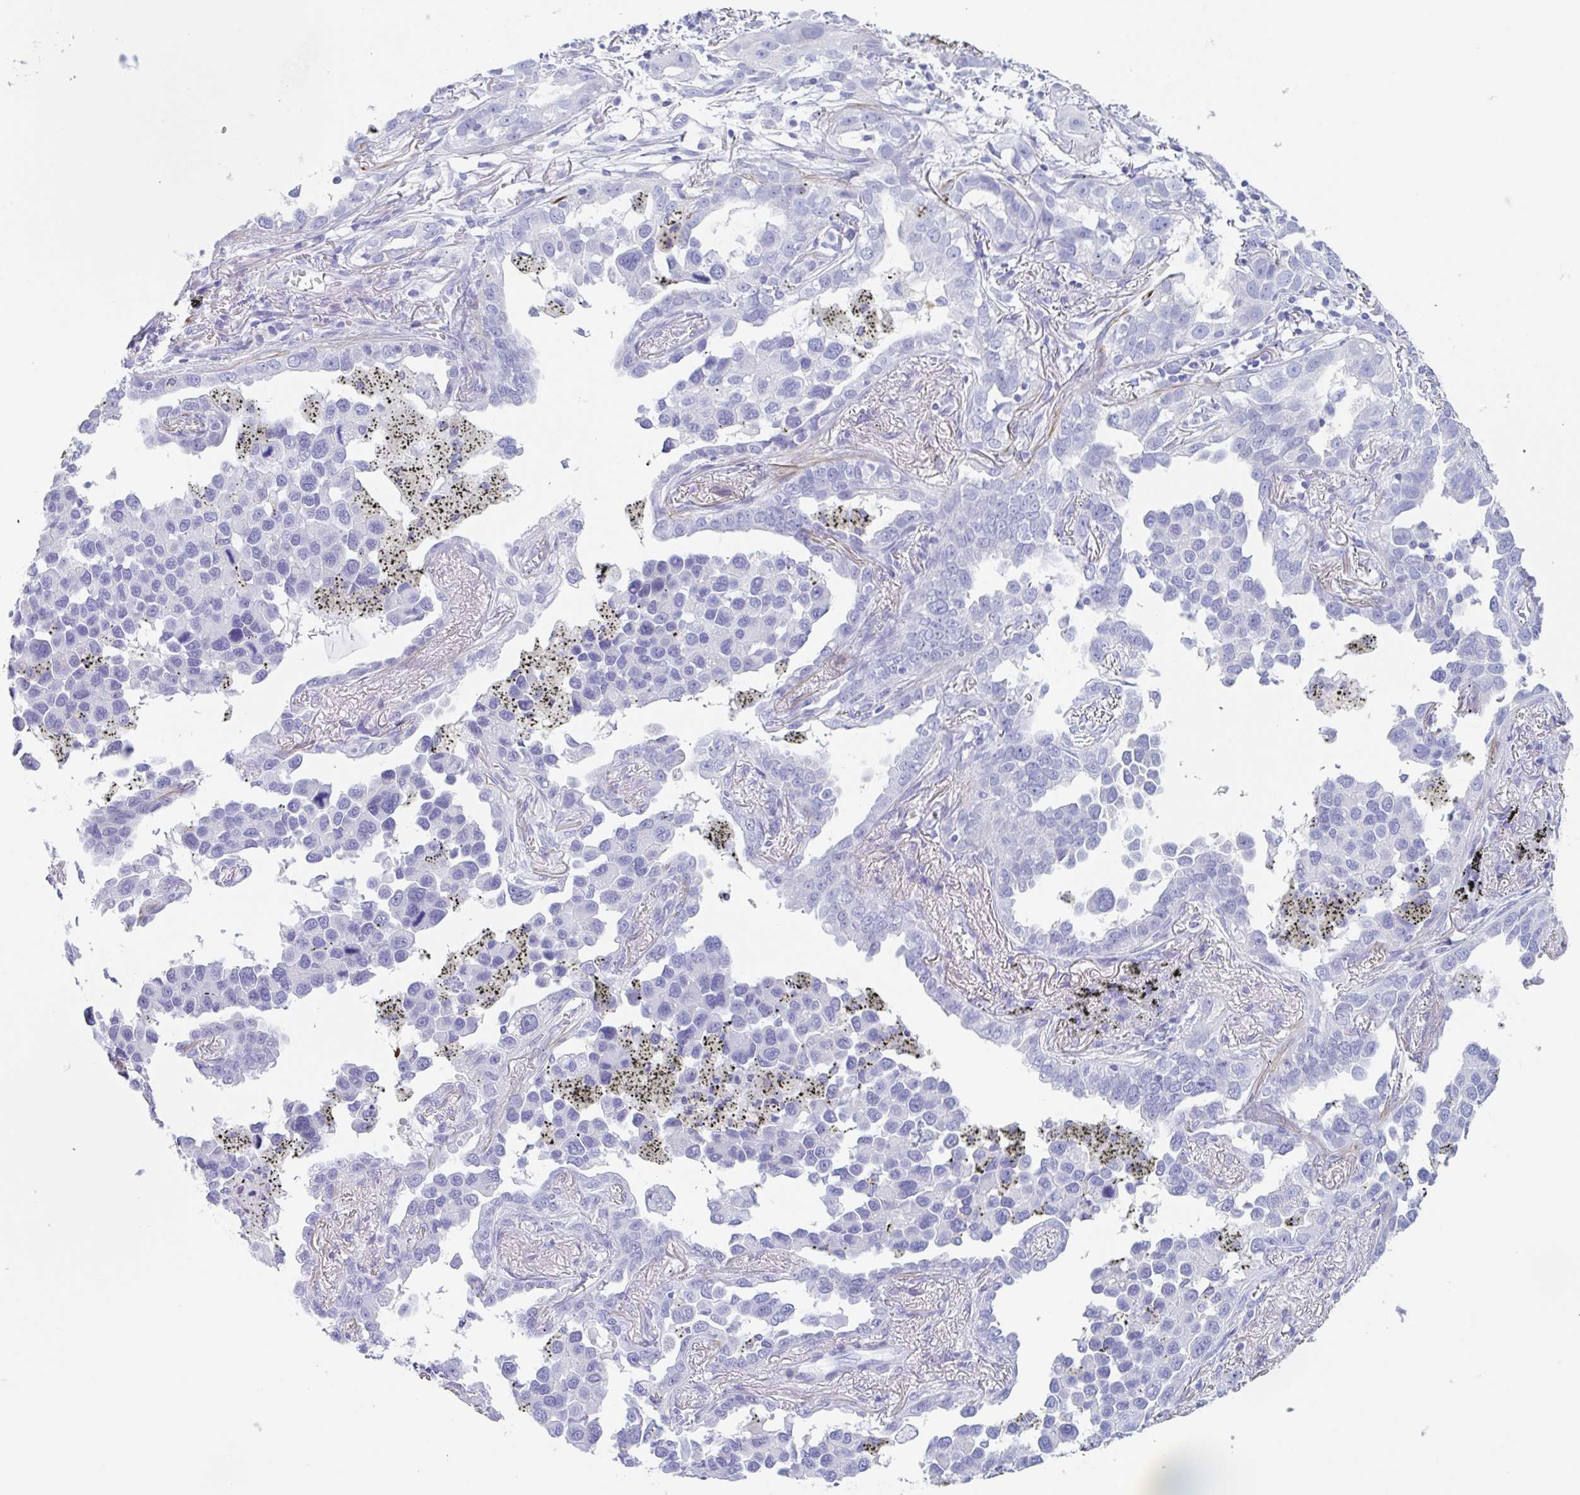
{"staining": {"intensity": "negative", "quantity": "none", "location": "none"}, "tissue": "lung cancer", "cell_type": "Tumor cells", "image_type": "cancer", "snomed": [{"axis": "morphology", "description": "Adenocarcinoma, NOS"}, {"axis": "topography", "description": "Lung"}], "caption": "Immunohistochemical staining of lung adenocarcinoma demonstrates no significant expression in tumor cells.", "gene": "TAS2R41", "patient": {"sex": "male", "age": 67}}